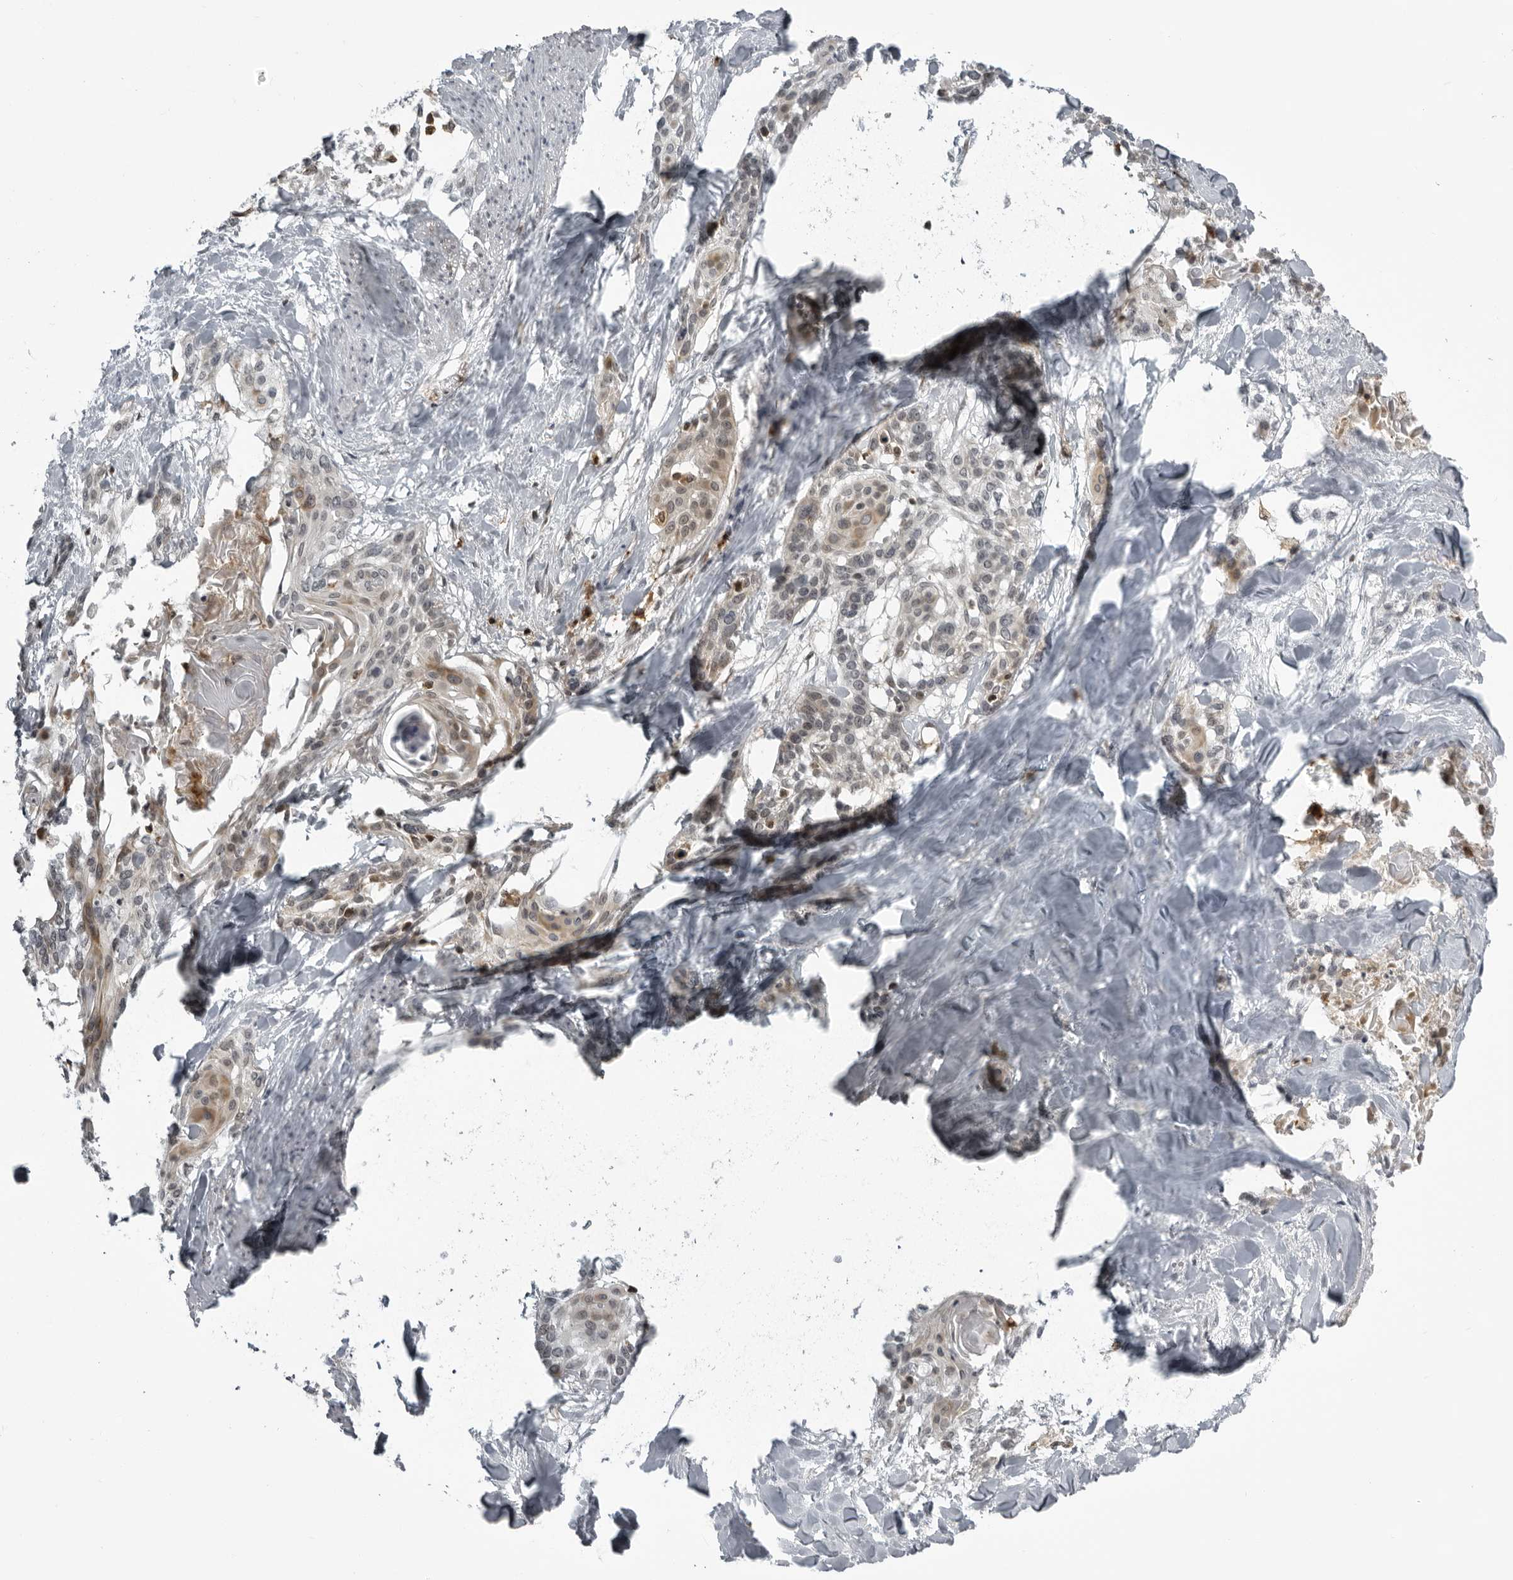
{"staining": {"intensity": "weak", "quantity": "25%-75%", "location": "cytoplasmic/membranous,nuclear"}, "tissue": "cervical cancer", "cell_type": "Tumor cells", "image_type": "cancer", "snomed": [{"axis": "morphology", "description": "Squamous cell carcinoma, NOS"}, {"axis": "topography", "description": "Cervix"}], "caption": "Human cervical squamous cell carcinoma stained with a brown dye reveals weak cytoplasmic/membranous and nuclear positive positivity in approximately 25%-75% of tumor cells.", "gene": "RTCA", "patient": {"sex": "female", "age": 57}}